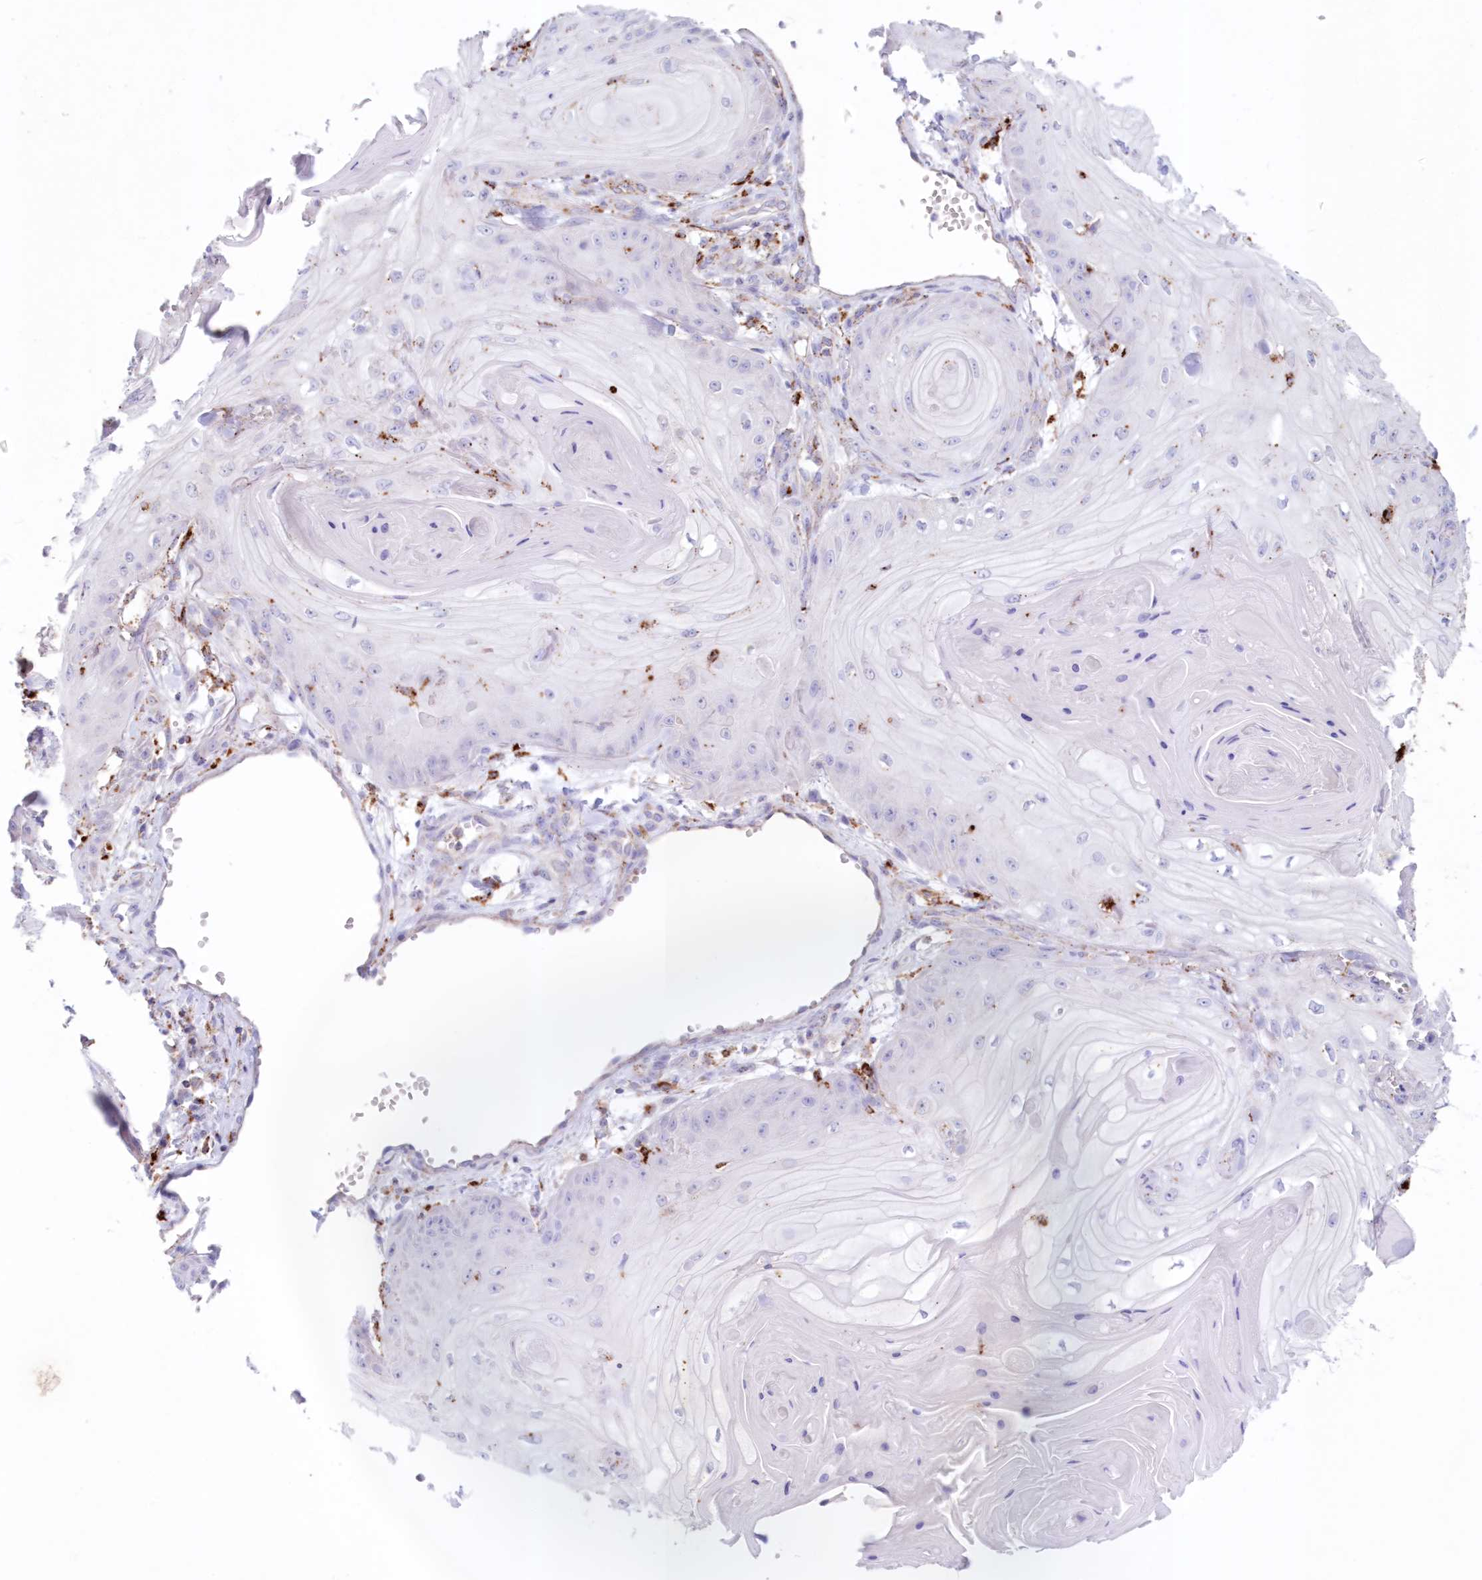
{"staining": {"intensity": "negative", "quantity": "none", "location": "none"}, "tissue": "skin cancer", "cell_type": "Tumor cells", "image_type": "cancer", "snomed": [{"axis": "morphology", "description": "Squamous cell carcinoma, NOS"}, {"axis": "topography", "description": "Skin"}], "caption": "High power microscopy micrograph of an immunohistochemistry (IHC) histopathology image of skin cancer, revealing no significant positivity in tumor cells.", "gene": "TPP1", "patient": {"sex": "male", "age": 74}}